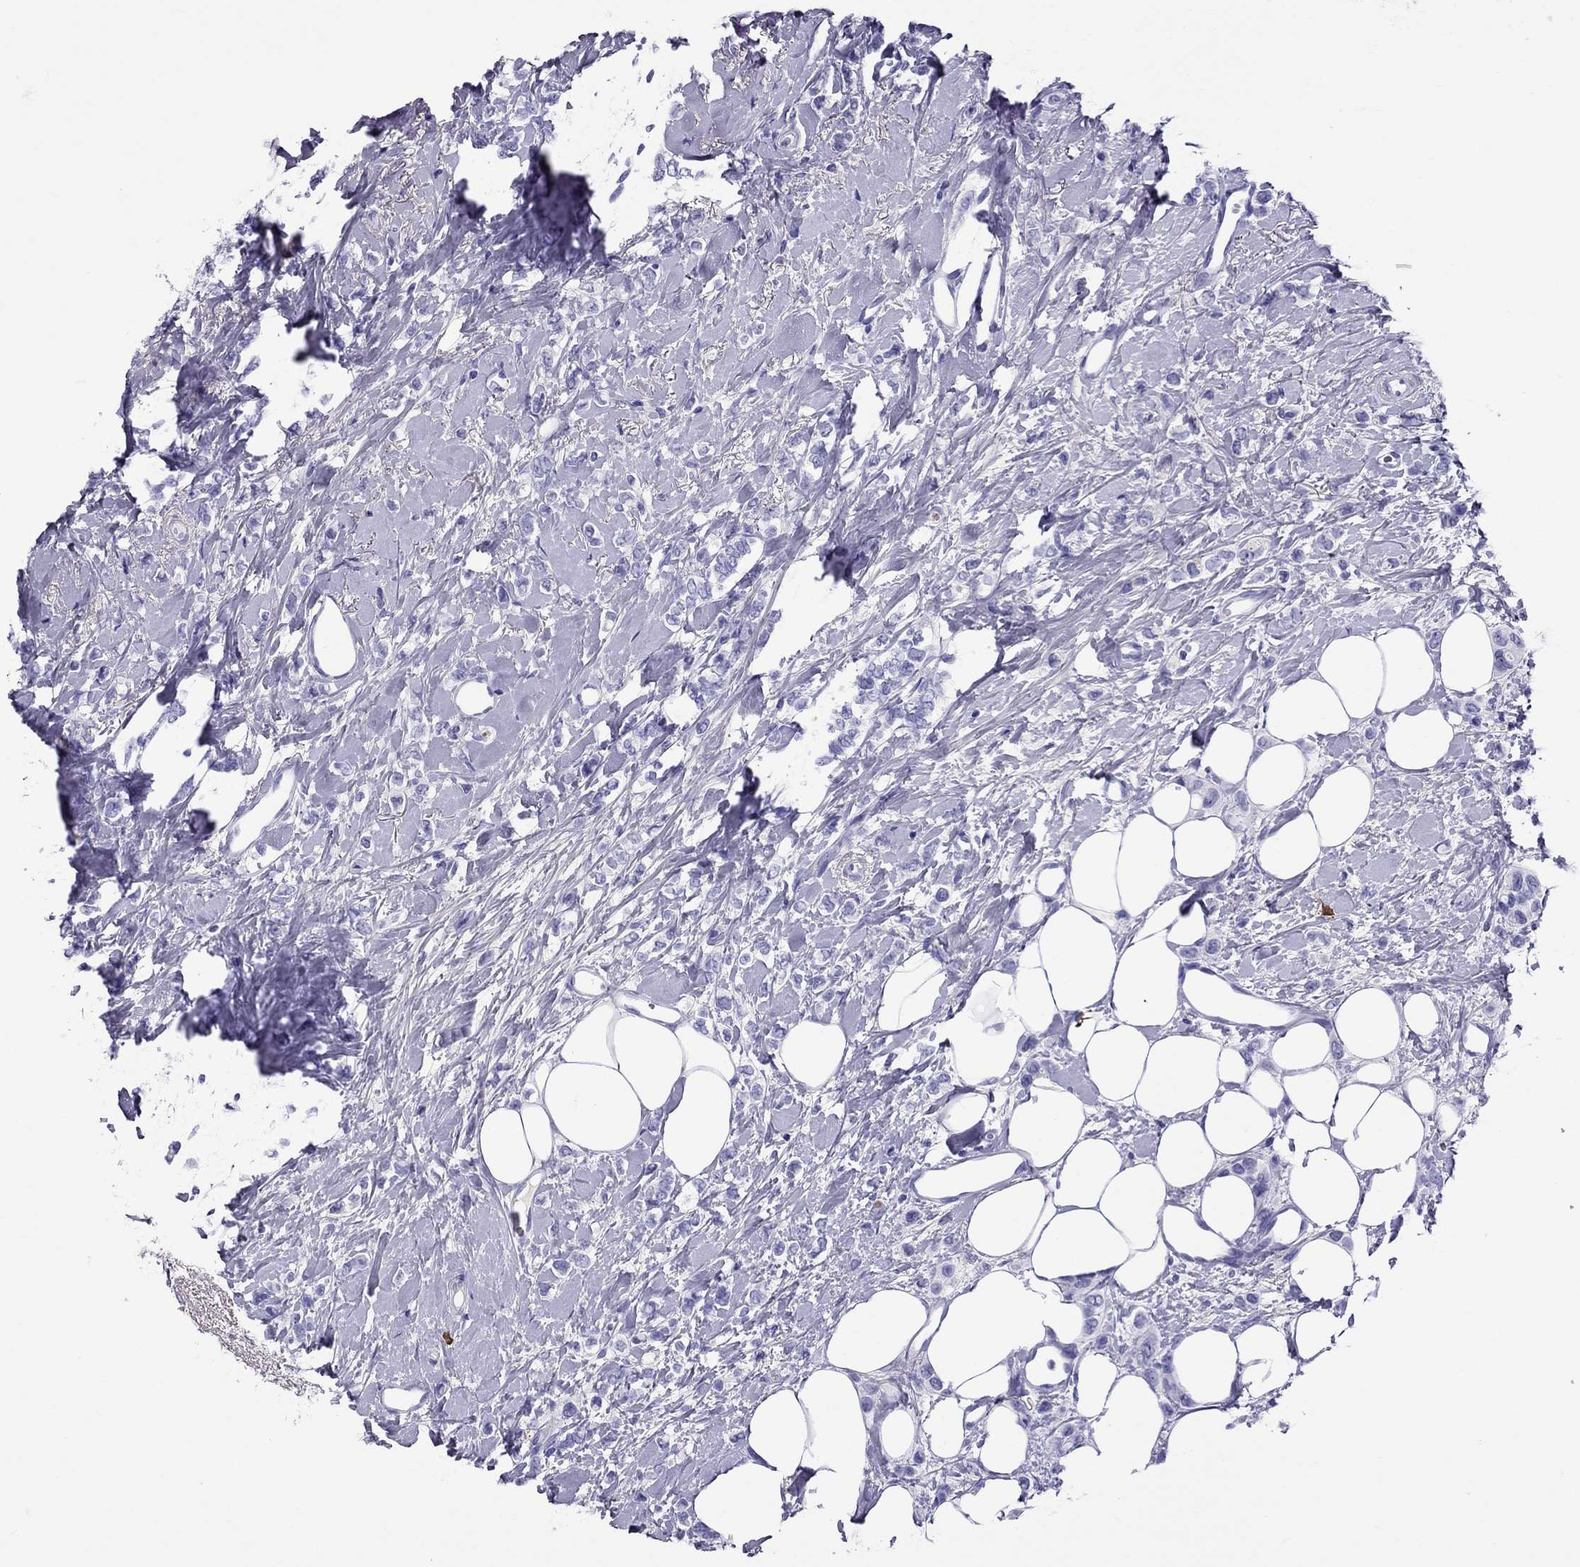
{"staining": {"intensity": "negative", "quantity": "none", "location": "none"}, "tissue": "breast cancer", "cell_type": "Tumor cells", "image_type": "cancer", "snomed": [{"axis": "morphology", "description": "Lobular carcinoma"}, {"axis": "topography", "description": "Breast"}], "caption": "Protein analysis of lobular carcinoma (breast) shows no significant positivity in tumor cells. (Stains: DAB immunohistochemistry (IHC) with hematoxylin counter stain, Microscopy: brightfield microscopy at high magnification).", "gene": "SCART1", "patient": {"sex": "female", "age": 66}}